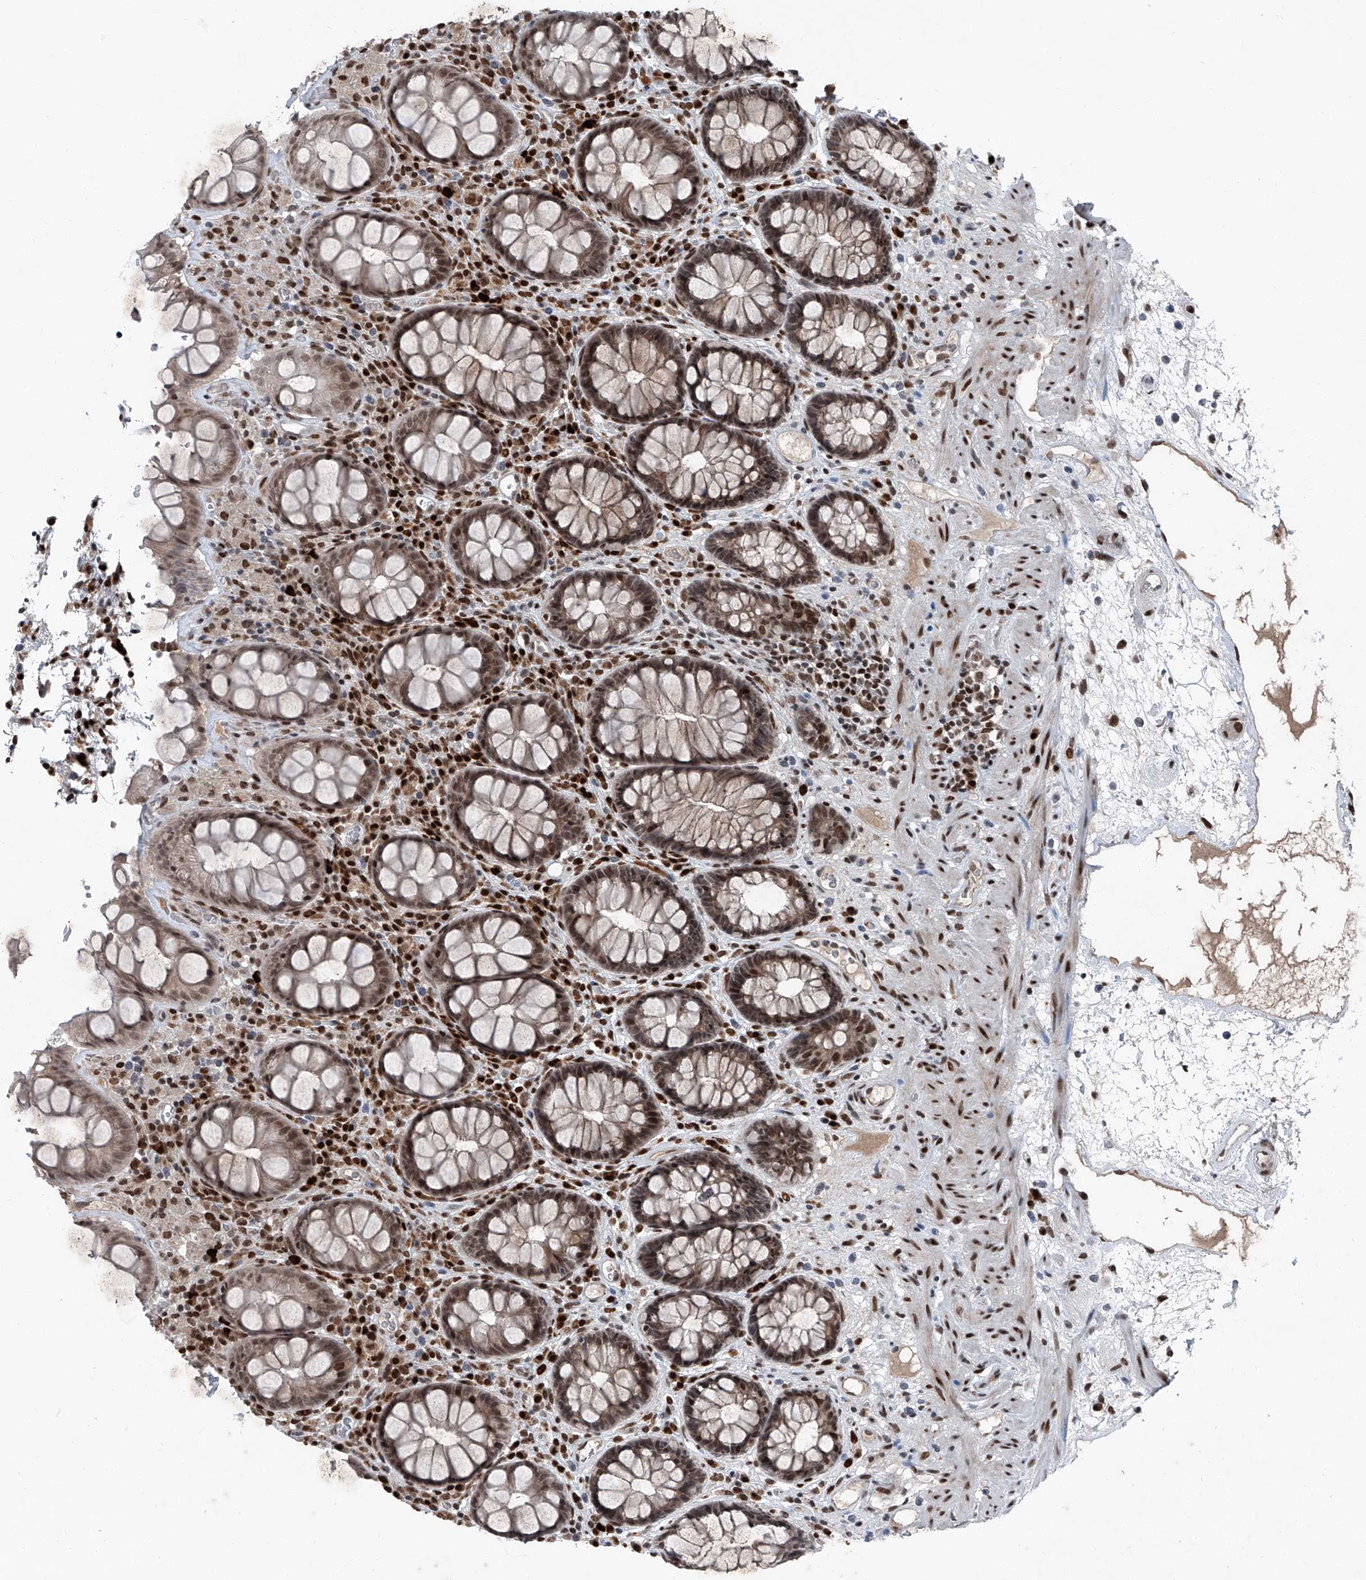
{"staining": {"intensity": "moderate", "quantity": "25%-75%", "location": "nuclear"}, "tissue": "rectum", "cell_type": "Glandular cells", "image_type": "normal", "snomed": [{"axis": "morphology", "description": "Normal tissue, NOS"}, {"axis": "topography", "description": "Rectum"}], "caption": "IHC photomicrograph of normal rectum: rectum stained using IHC reveals medium levels of moderate protein expression localized specifically in the nuclear of glandular cells, appearing as a nuclear brown color.", "gene": "BMI1", "patient": {"sex": "male", "age": 64}}